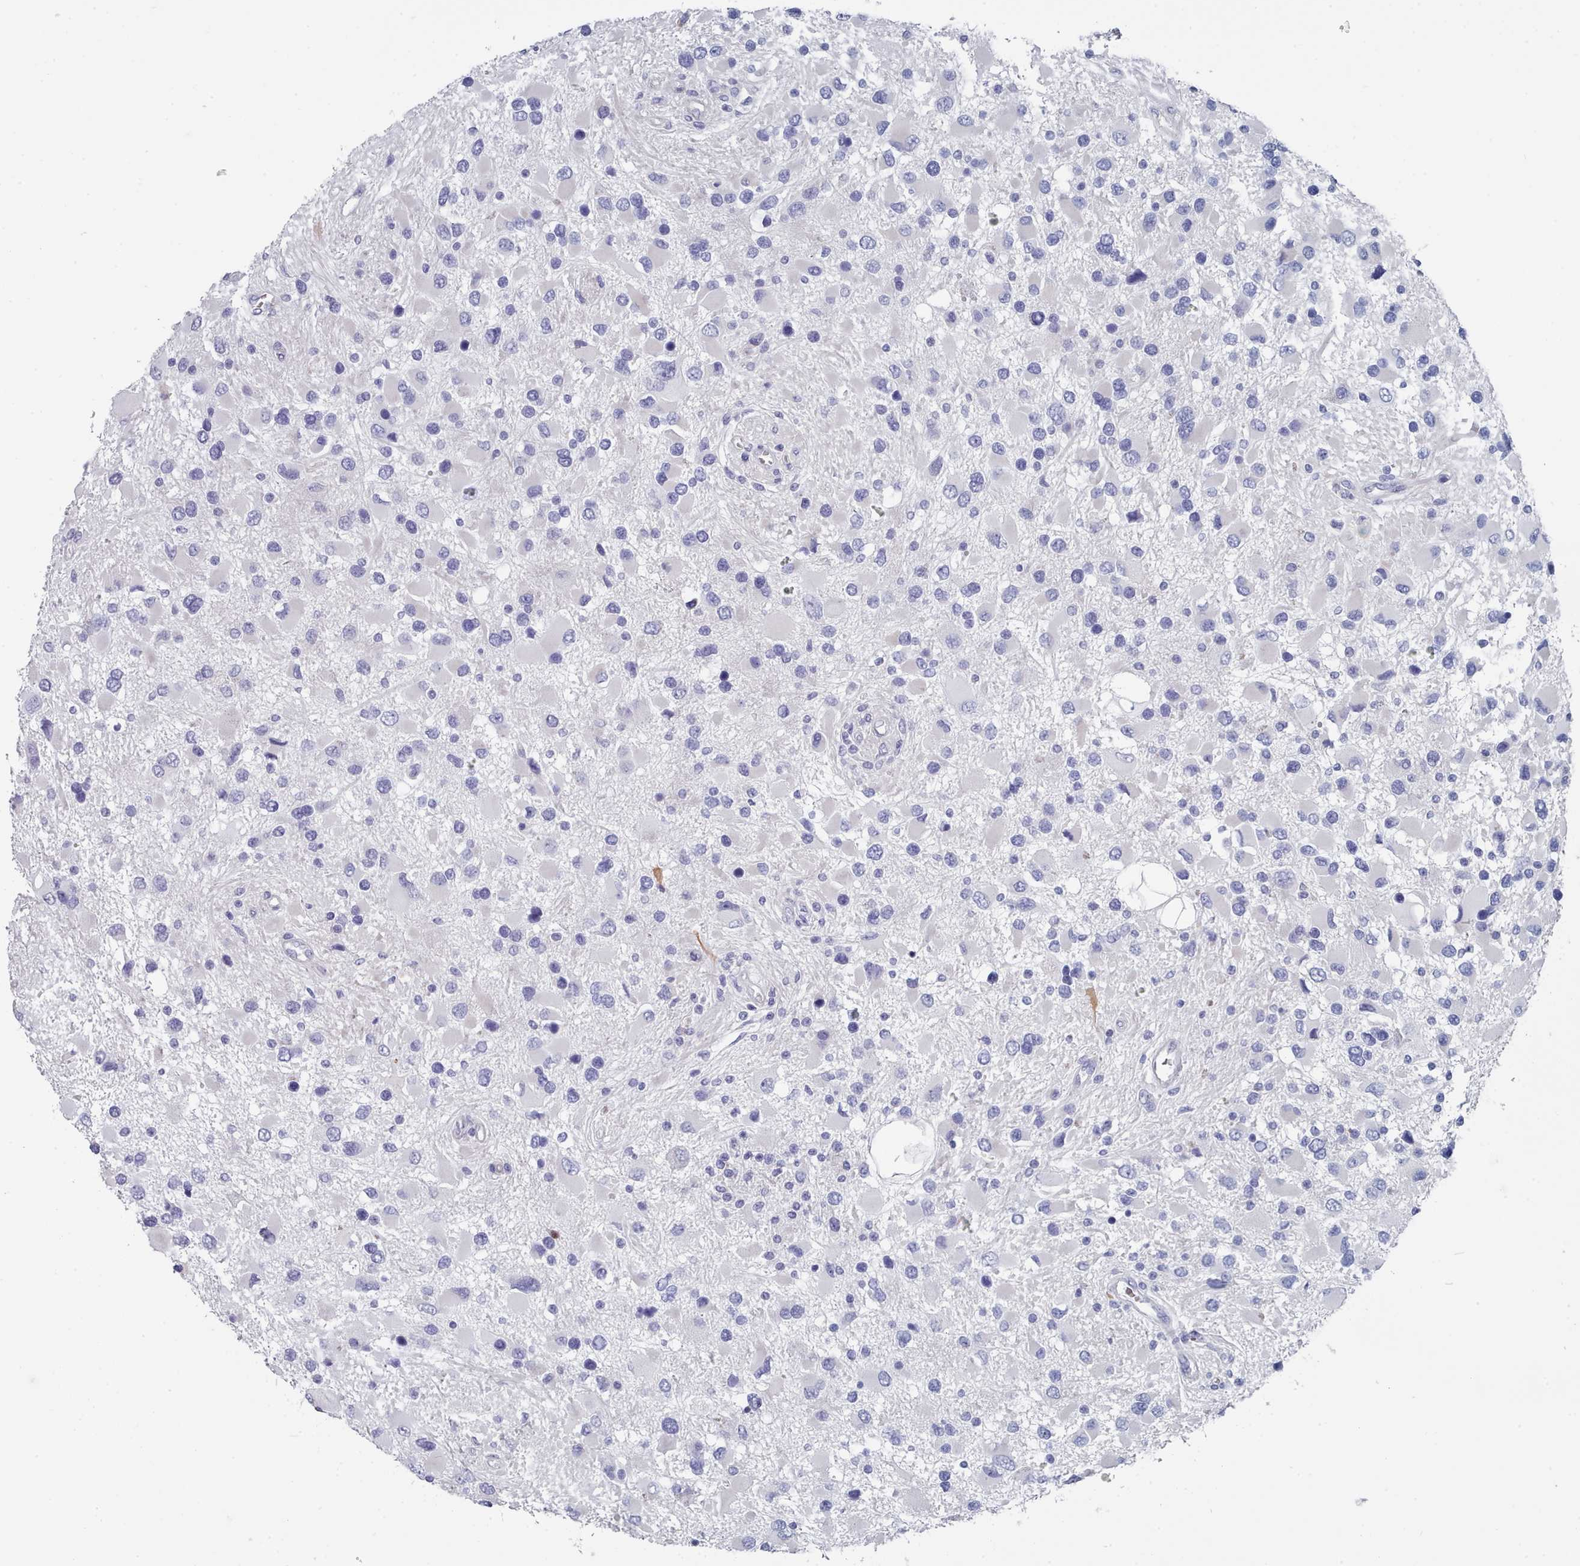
{"staining": {"intensity": "negative", "quantity": "none", "location": "none"}, "tissue": "glioma", "cell_type": "Tumor cells", "image_type": "cancer", "snomed": [{"axis": "morphology", "description": "Glioma, malignant, High grade"}, {"axis": "topography", "description": "Brain"}], "caption": "This photomicrograph is of malignant glioma (high-grade) stained with IHC to label a protein in brown with the nuclei are counter-stained blue. There is no expression in tumor cells.", "gene": "PDE4C", "patient": {"sex": "male", "age": 53}}